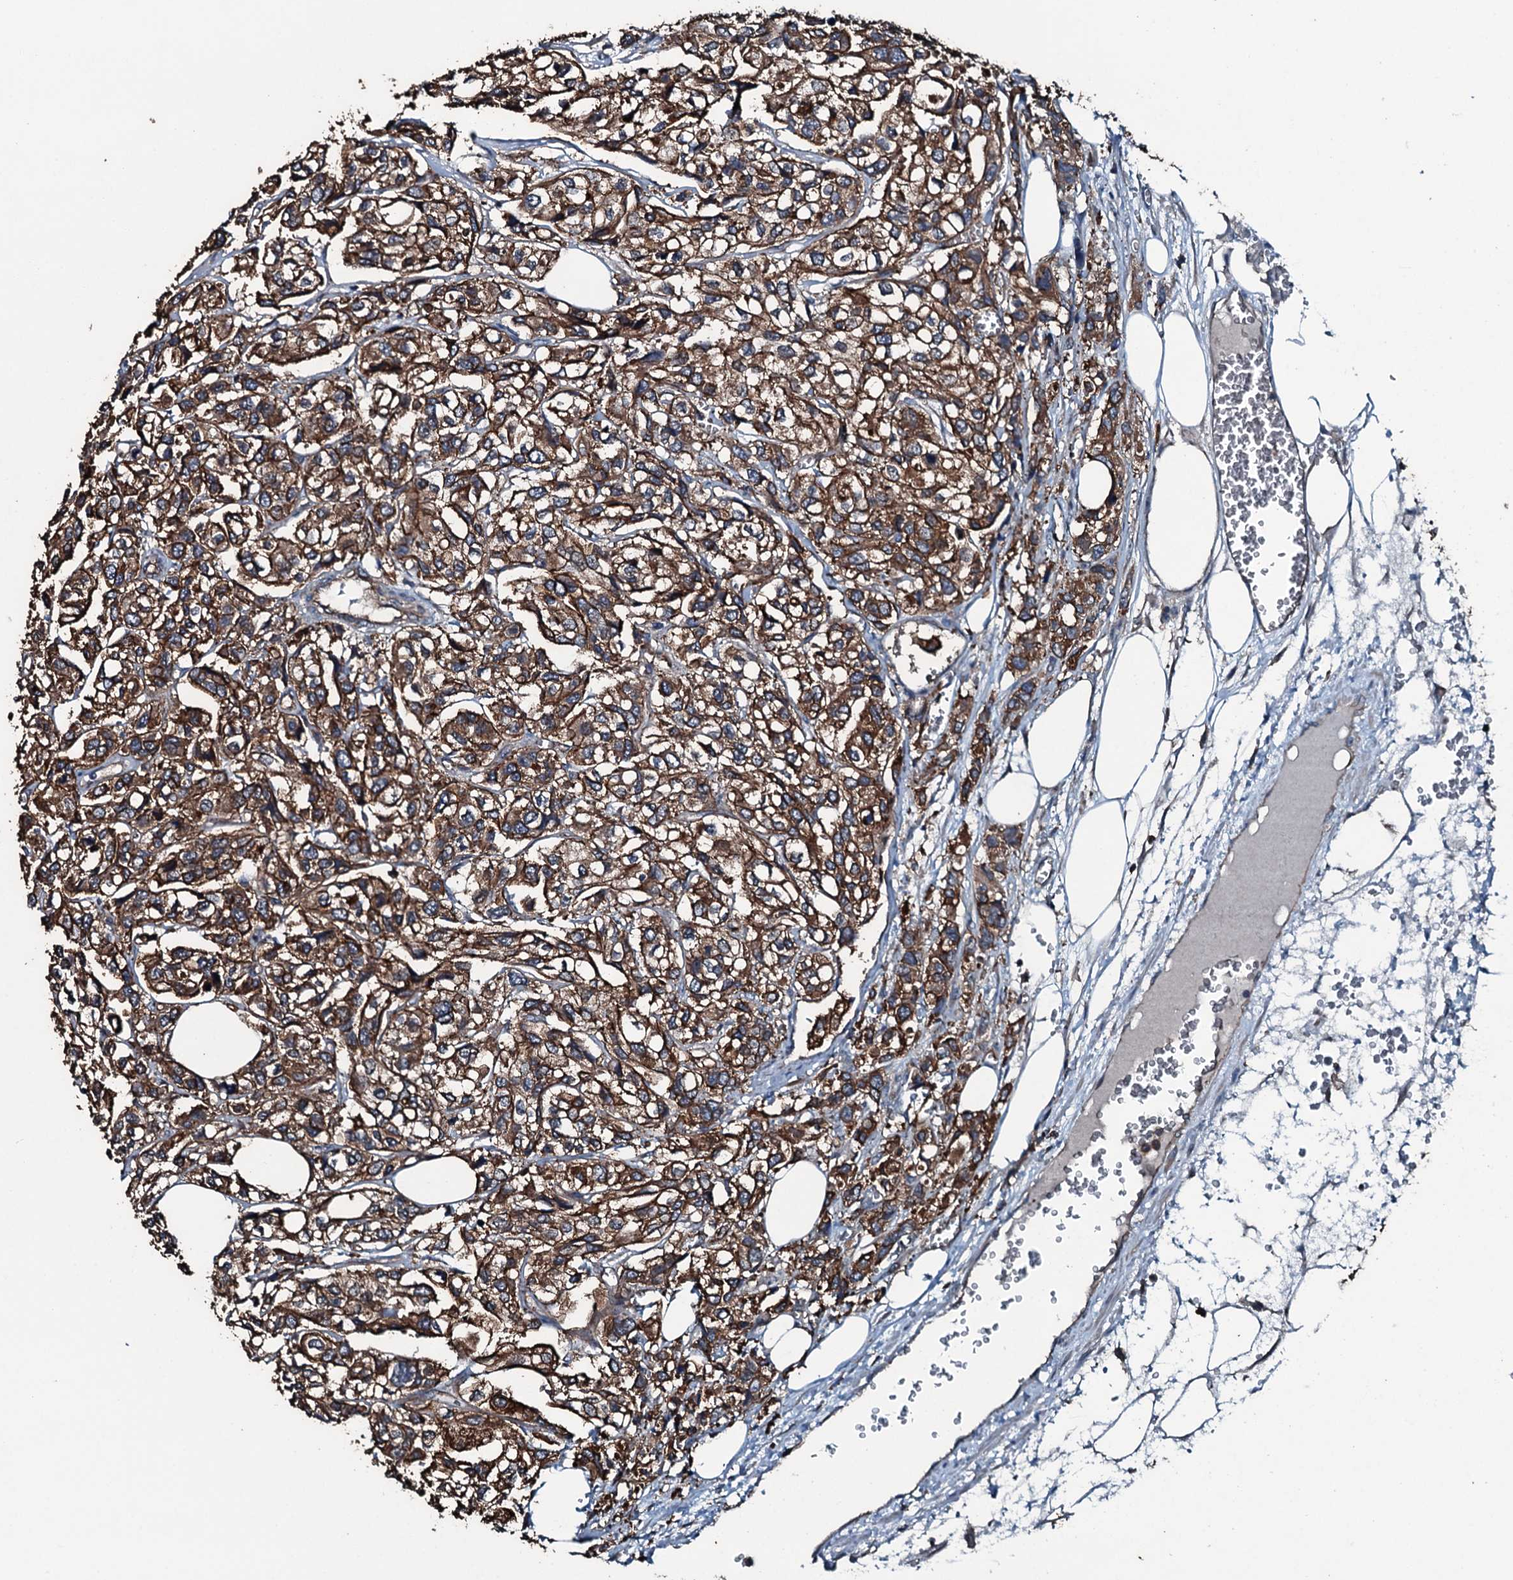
{"staining": {"intensity": "strong", "quantity": ">75%", "location": "cytoplasmic/membranous"}, "tissue": "urothelial cancer", "cell_type": "Tumor cells", "image_type": "cancer", "snomed": [{"axis": "morphology", "description": "Urothelial carcinoma, High grade"}, {"axis": "topography", "description": "Urinary bladder"}], "caption": "Immunohistochemistry image of urothelial cancer stained for a protein (brown), which demonstrates high levels of strong cytoplasmic/membranous staining in about >75% of tumor cells.", "gene": "SLC25A38", "patient": {"sex": "male", "age": 67}}